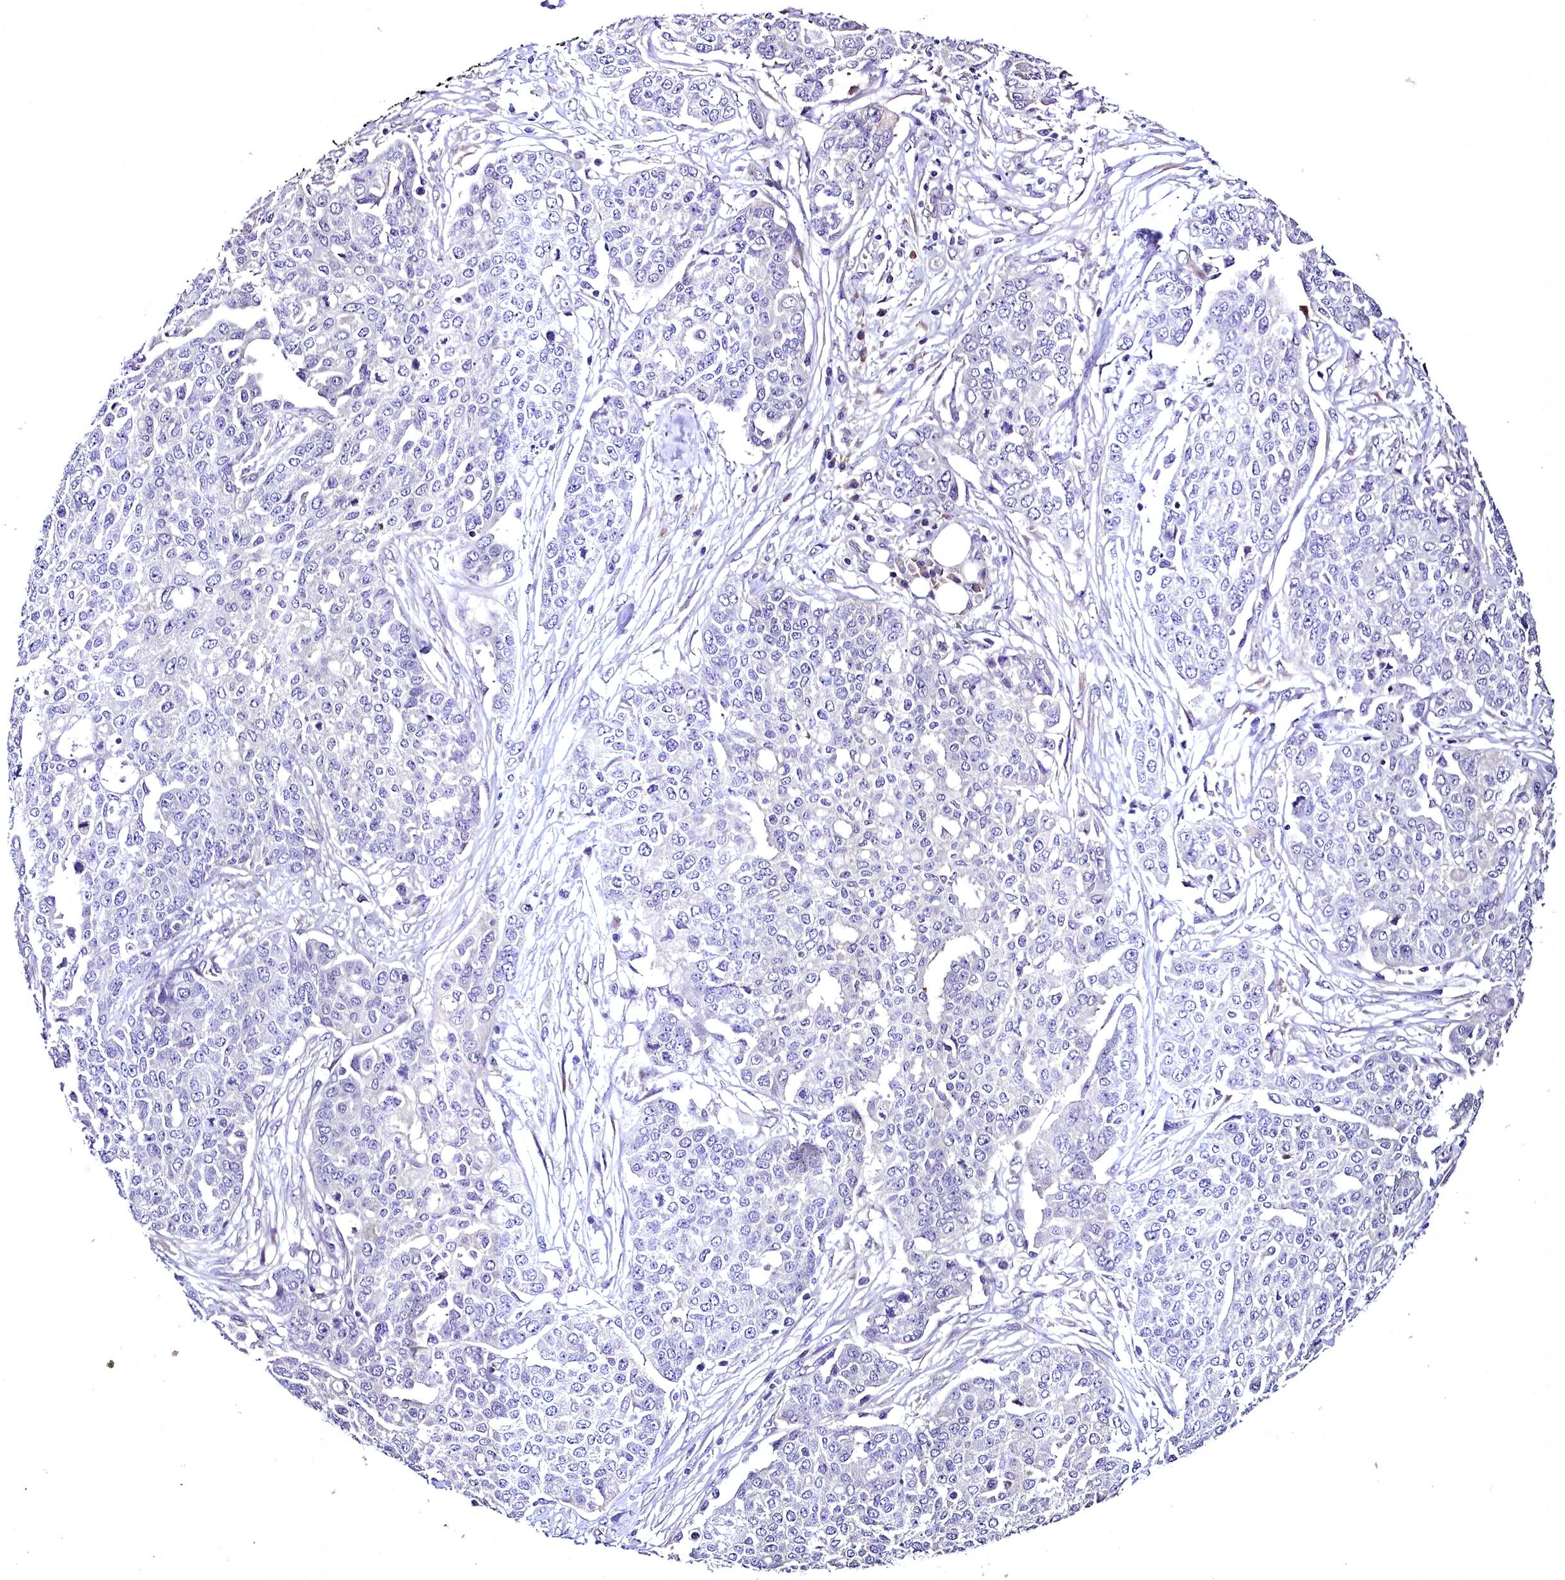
{"staining": {"intensity": "negative", "quantity": "none", "location": "none"}, "tissue": "ovarian cancer", "cell_type": "Tumor cells", "image_type": "cancer", "snomed": [{"axis": "morphology", "description": "Cystadenocarcinoma, serous, NOS"}, {"axis": "topography", "description": "Soft tissue"}, {"axis": "topography", "description": "Ovary"}], "caption": "Immunohistochemical staining of human serous cystadenocarcinoma (ovarian) reveals no significant staining in tumor cells.", "gene": "MS4A18", "patient": {"sex": "female", "age": 57}}